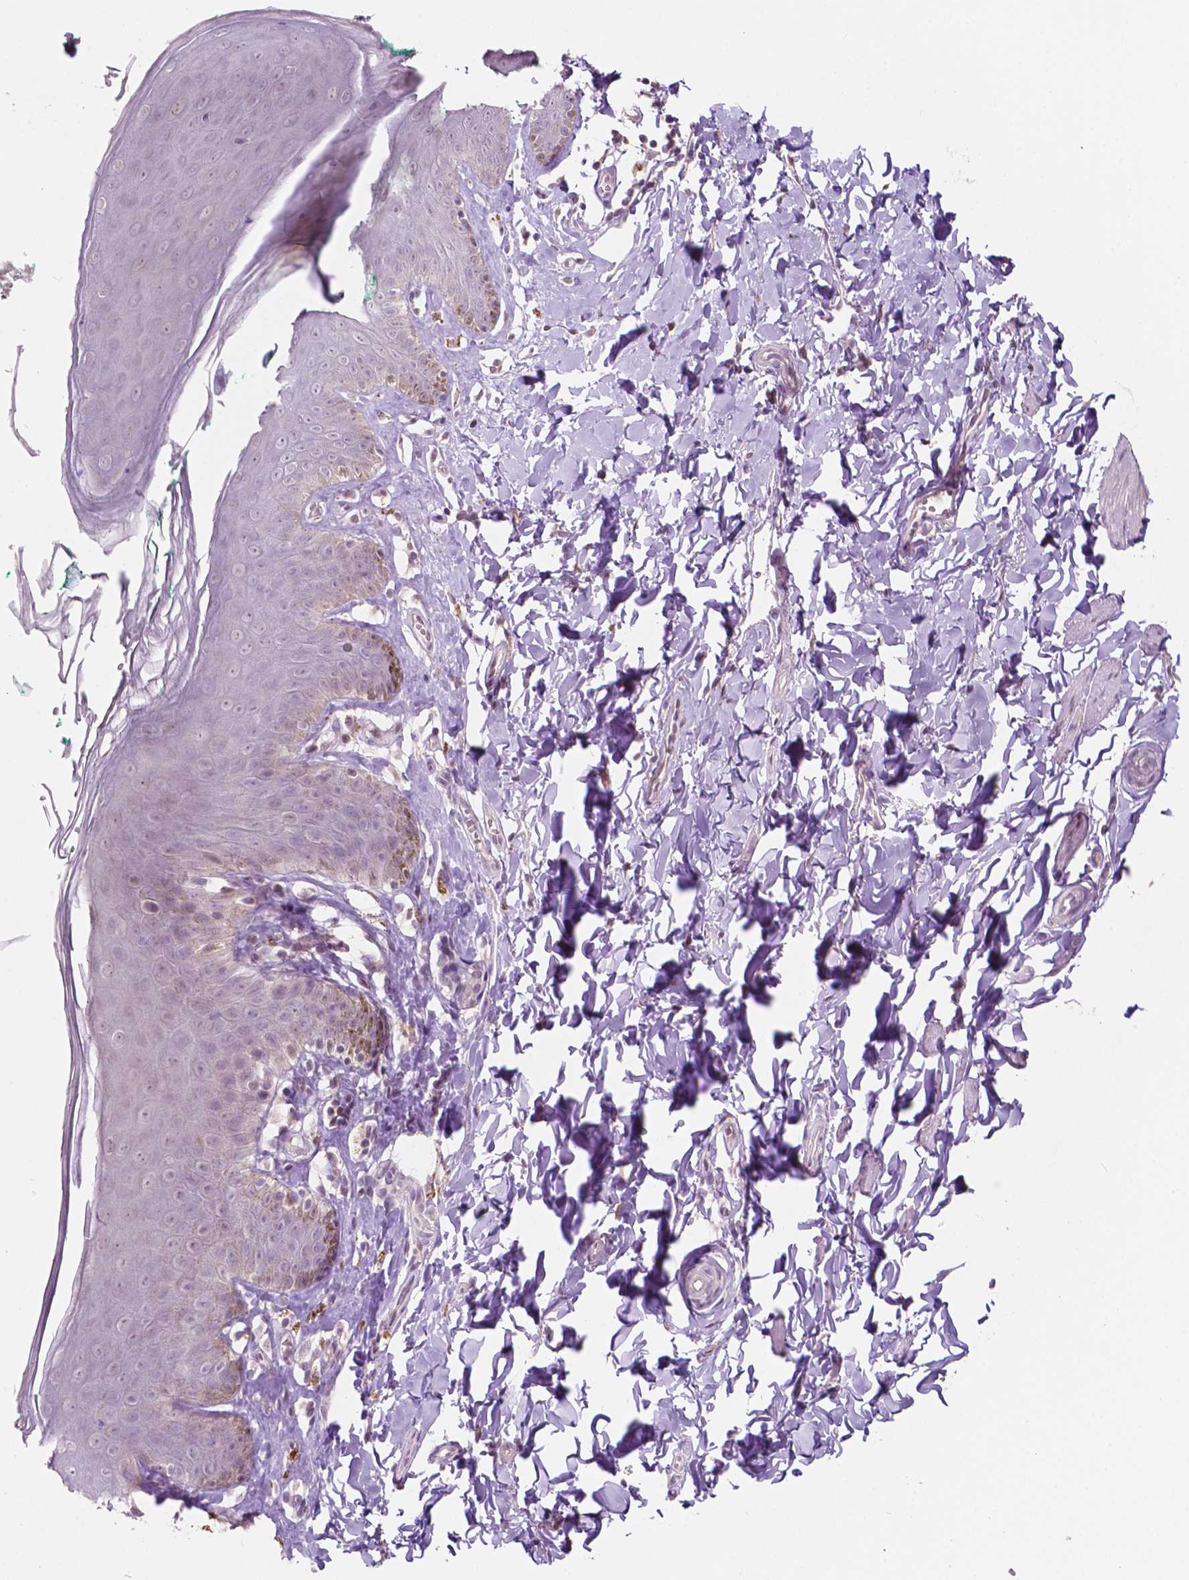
{"staining": {"intensity": "negative", "quantity": "none", "location": "none"}, "tissue": "skin", "cell_type": "Epidermal cells", "image_type": "normal", "snomed": [{"axis": "morphology", "description": "Normal tissue, NOS"}, {"axis": "topography", "description": "Vulva"}, {"axis": "topography", "description": "Peripheral nerve tissue"}], "caption": "DAB immunohistochemical staining of benign human skin reveals no significant expression in epidermal cells.", "gene": "TM6SF2", "patient": {"sex": "female", "age": 66}}